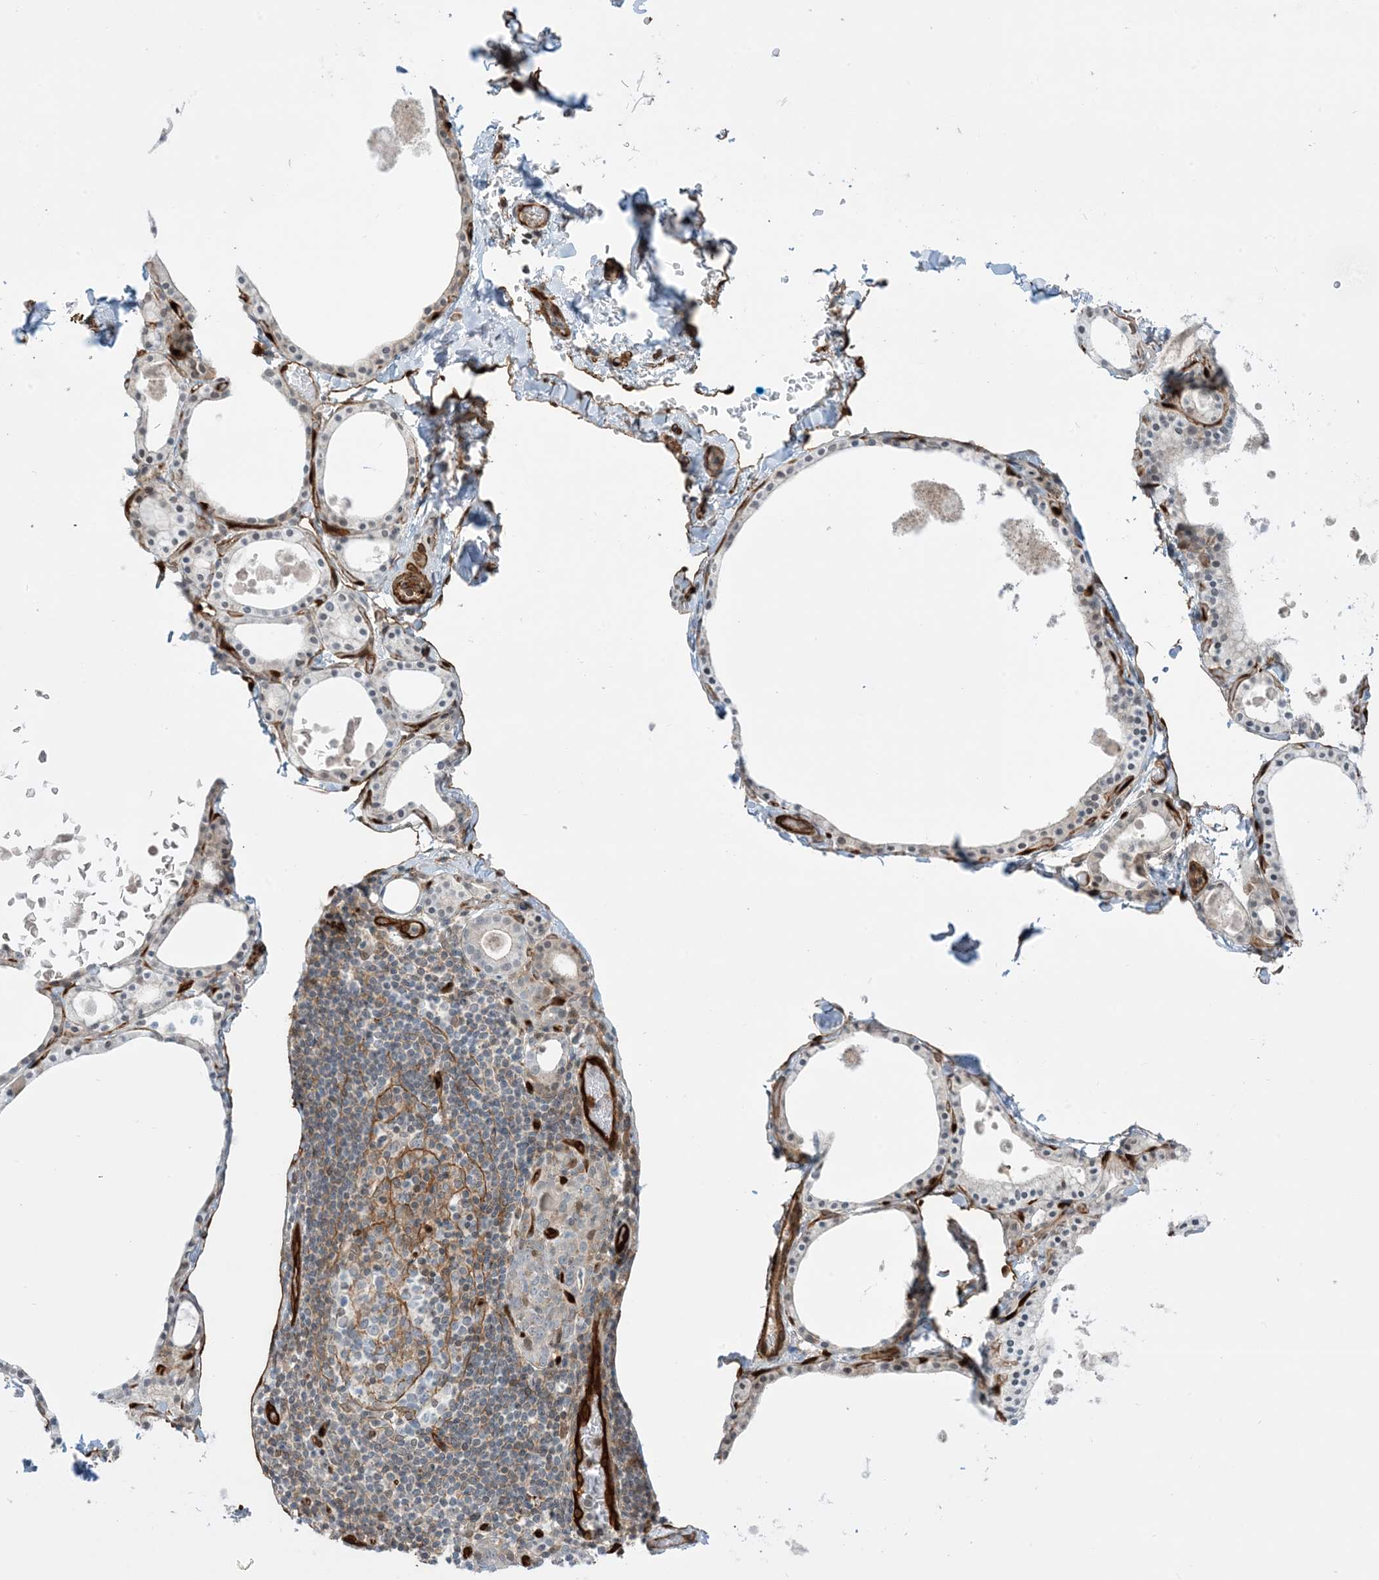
{"staining": {"intensity": "weak", "quantity": "25%-75%", "location": "cytoplasmic/membranous"}, "tissue": "thyroid gland", "cell_type": "Glandular cells", "image_type": "normal", "snomed": [{"axis": "morphology", "description": "Normal tissue, NOS"}, {"axis": "topography", "description": "Thyroid gland"}], "caption": "Protein staining by immunohistochemistry shows weak cytoplasmic/membranous expression in about 25%-75% of glandular cells in normal thyroid gland. (DAB = brown stain, brightfield microscopy at high magnification).", "gene": "PPM1F", "patient": {"sex": "male", "age": 56}}